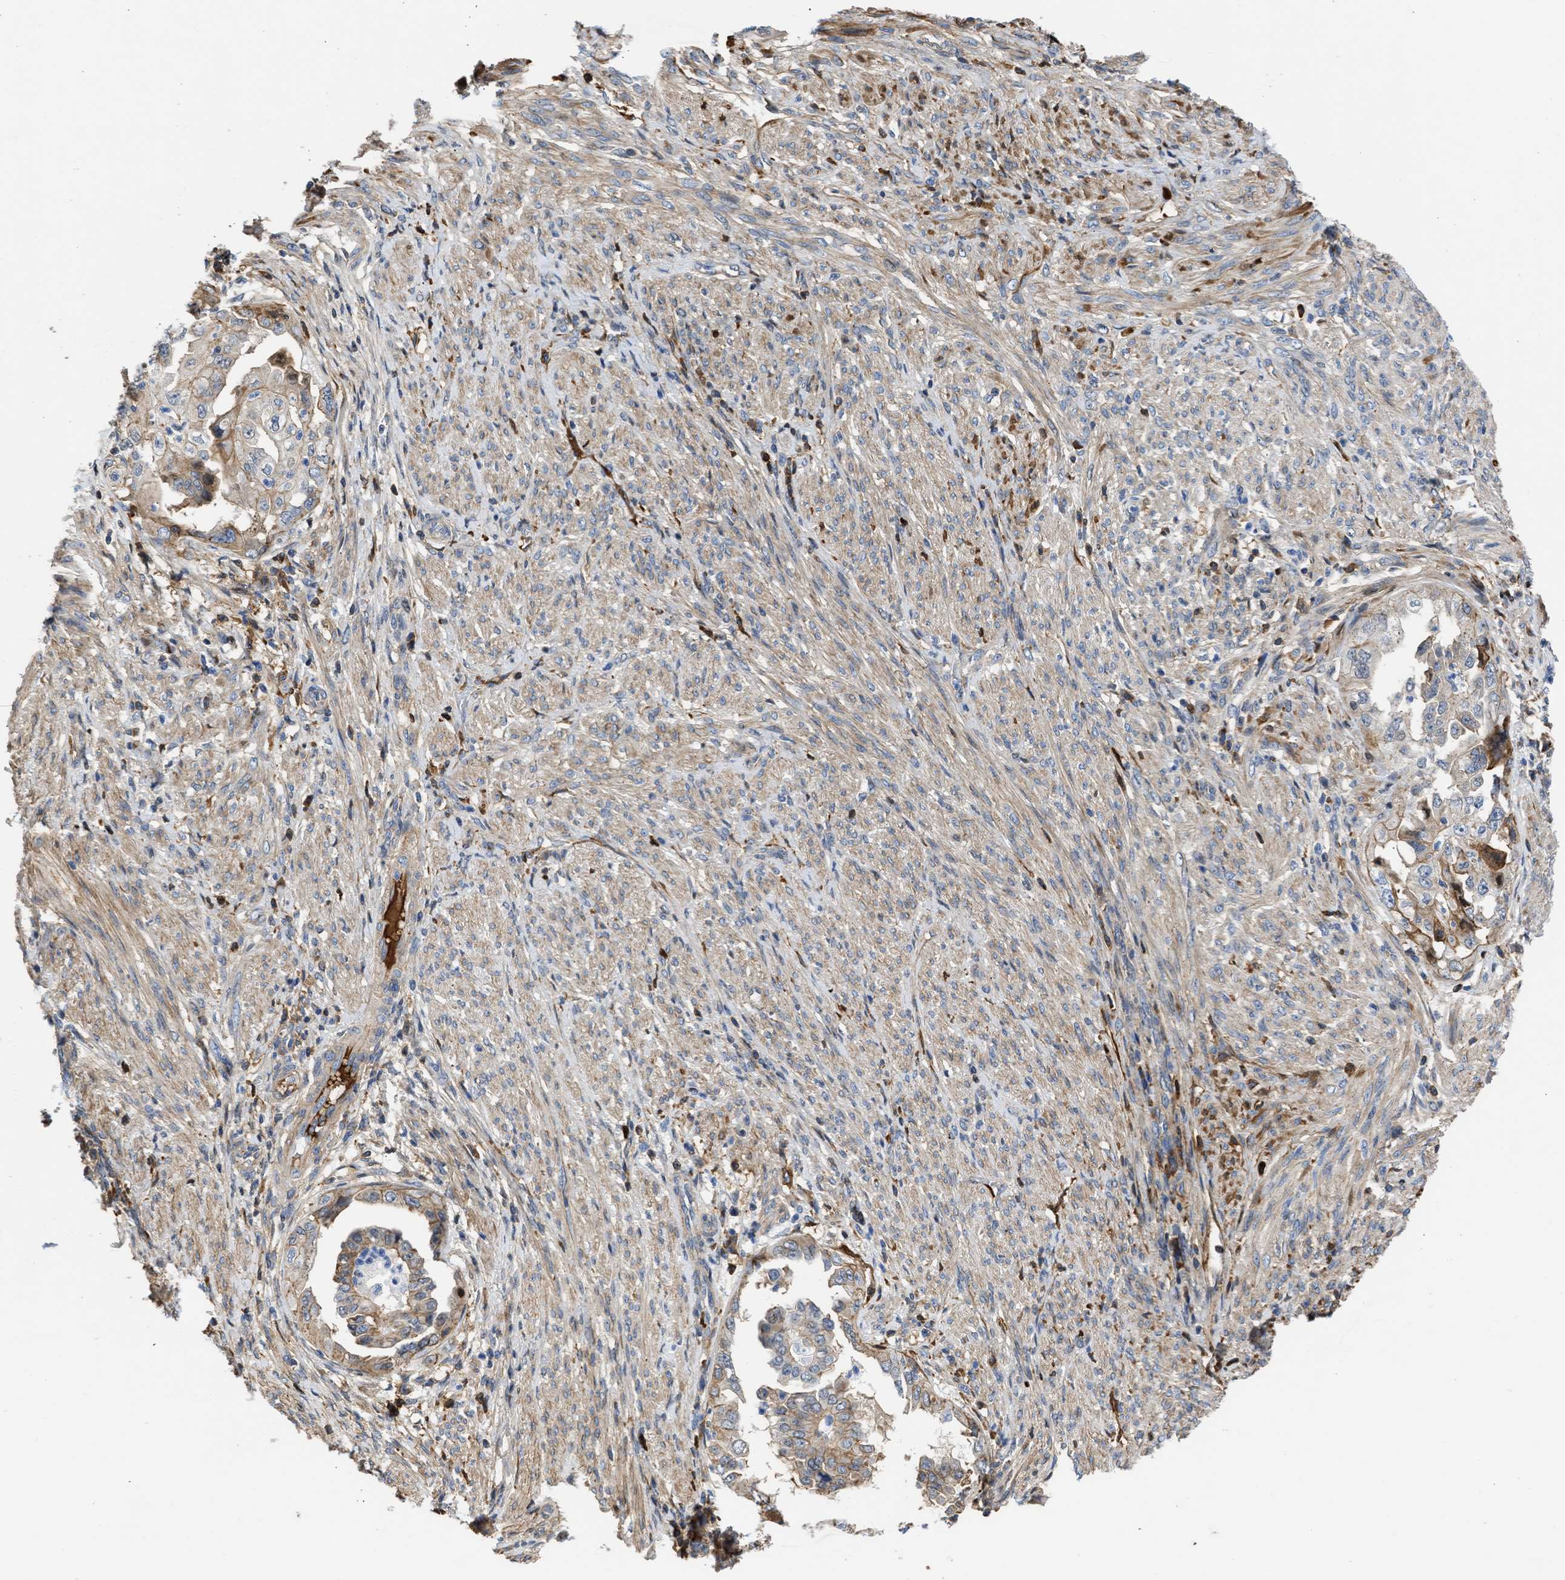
{"staining": {"intensity": "moderate", "quantity": "25%-75%", "location": "cytoplasmic/membranous"}, "tissue": "endometrial cancer", "cell_type": "Tumor cells", "image_type": "cancer", "snomed": [{"axis": "morphology", "description": "Adenocarcinoma, NOS"}, {"axis": "topography", "description": "Endometrium"}], "caption": "This image reveals immunohistochemistry staining of adenocarcinoma (endometrial), with medium moderate cytoplasmic/membranous positivity in about 25%-75% of tumor cells.", "gene": "MAS1L", "patient": {"sex": "female", "age": 85}}